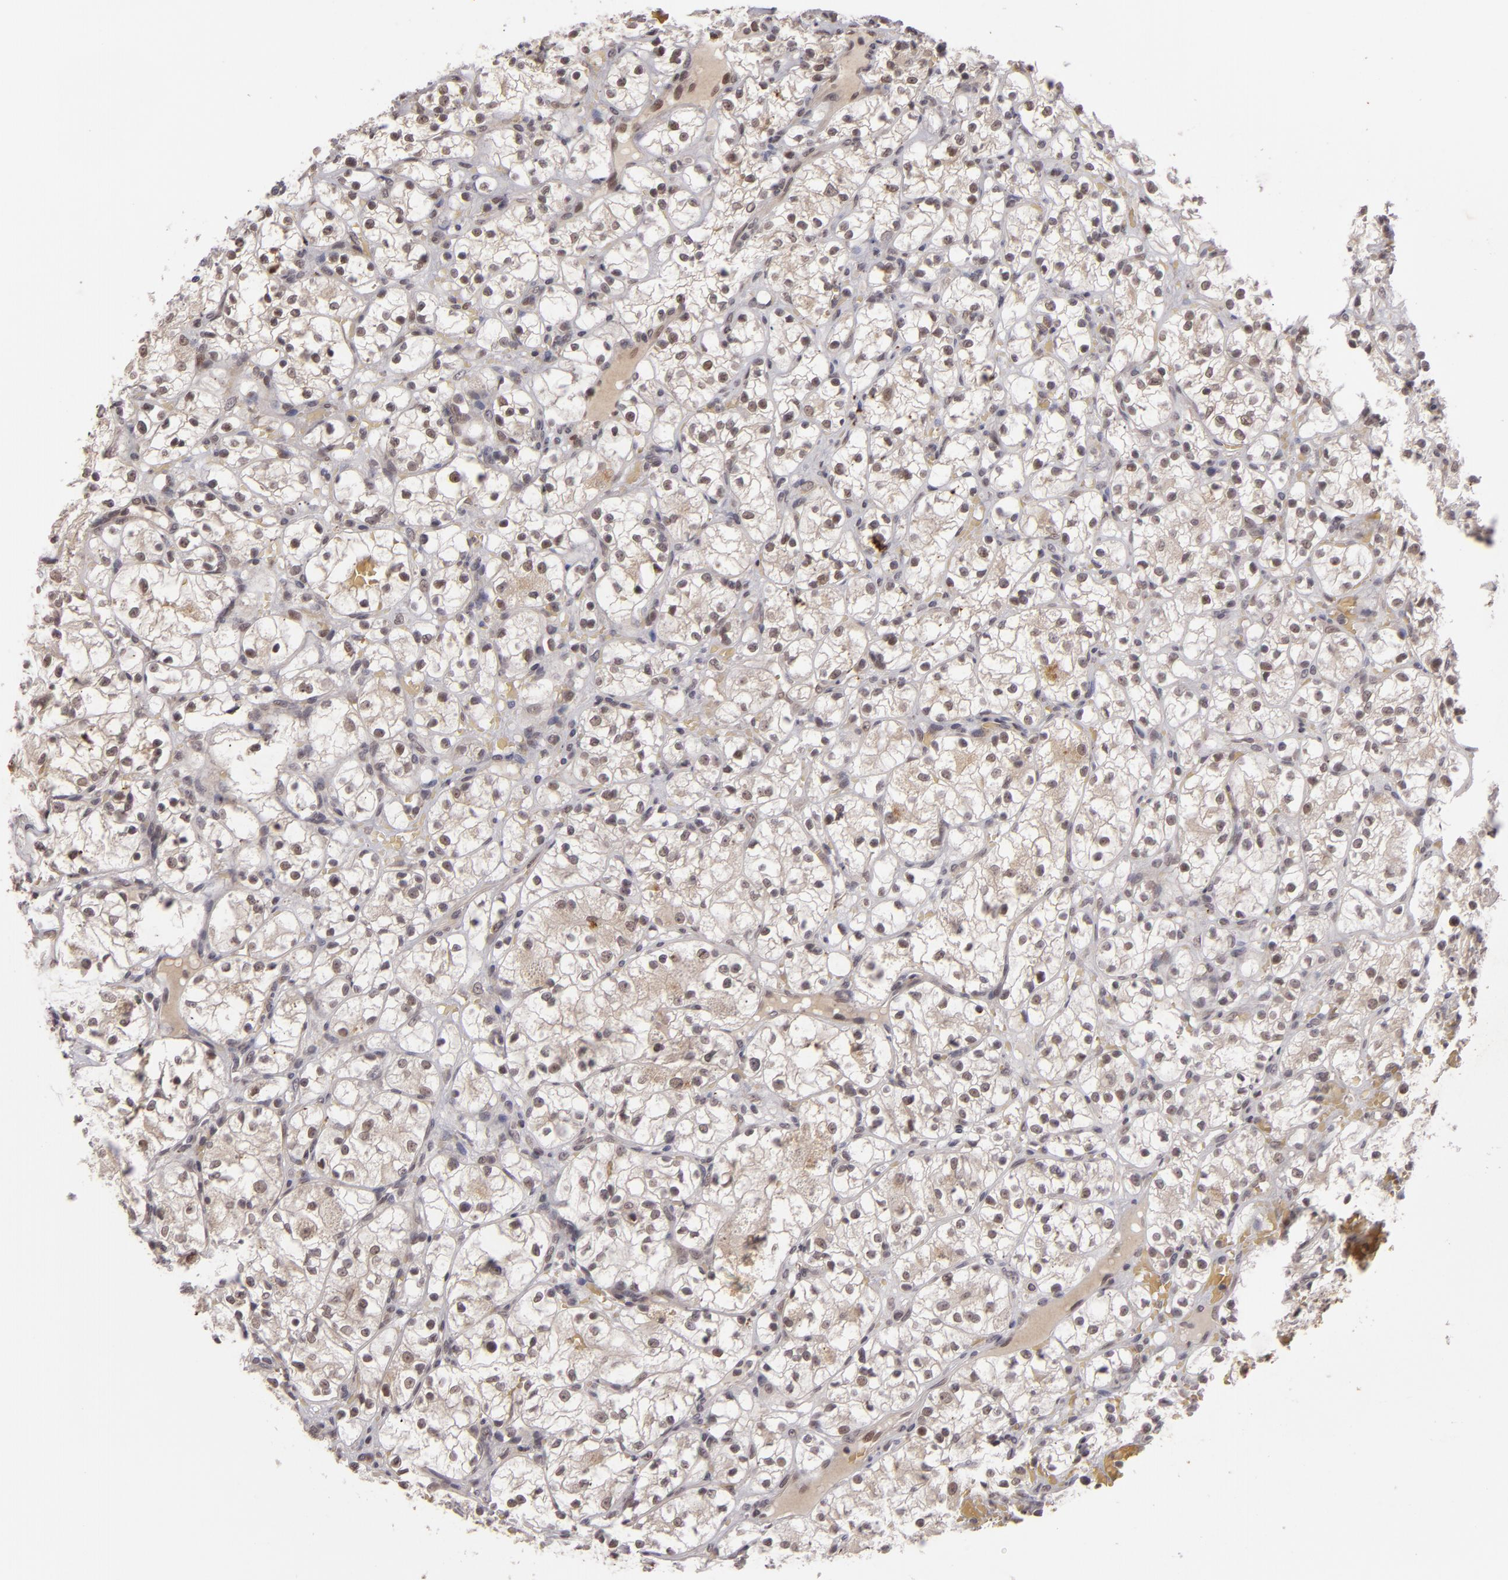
{"staining": {"intensity": "negative", "quantity": "none", "location": "none"}, "tissue": "renal cancer", "cell_type": "Tumor cells", "image_type": "cancer", "snomed": [{"axis": "morphology", "description": "Adenocarcinoma, NOS"}, {"axis": "topography", "description": "Kidney"}], "caption": "A high-resolution image shows immunohistochemistry (IHC) staining of renal cancer (adenocarcinoma), which demonstrates no significant positivity in tumor cells.", "gene": "DFFA", "patient": {"sex": "female", "age": 60}}